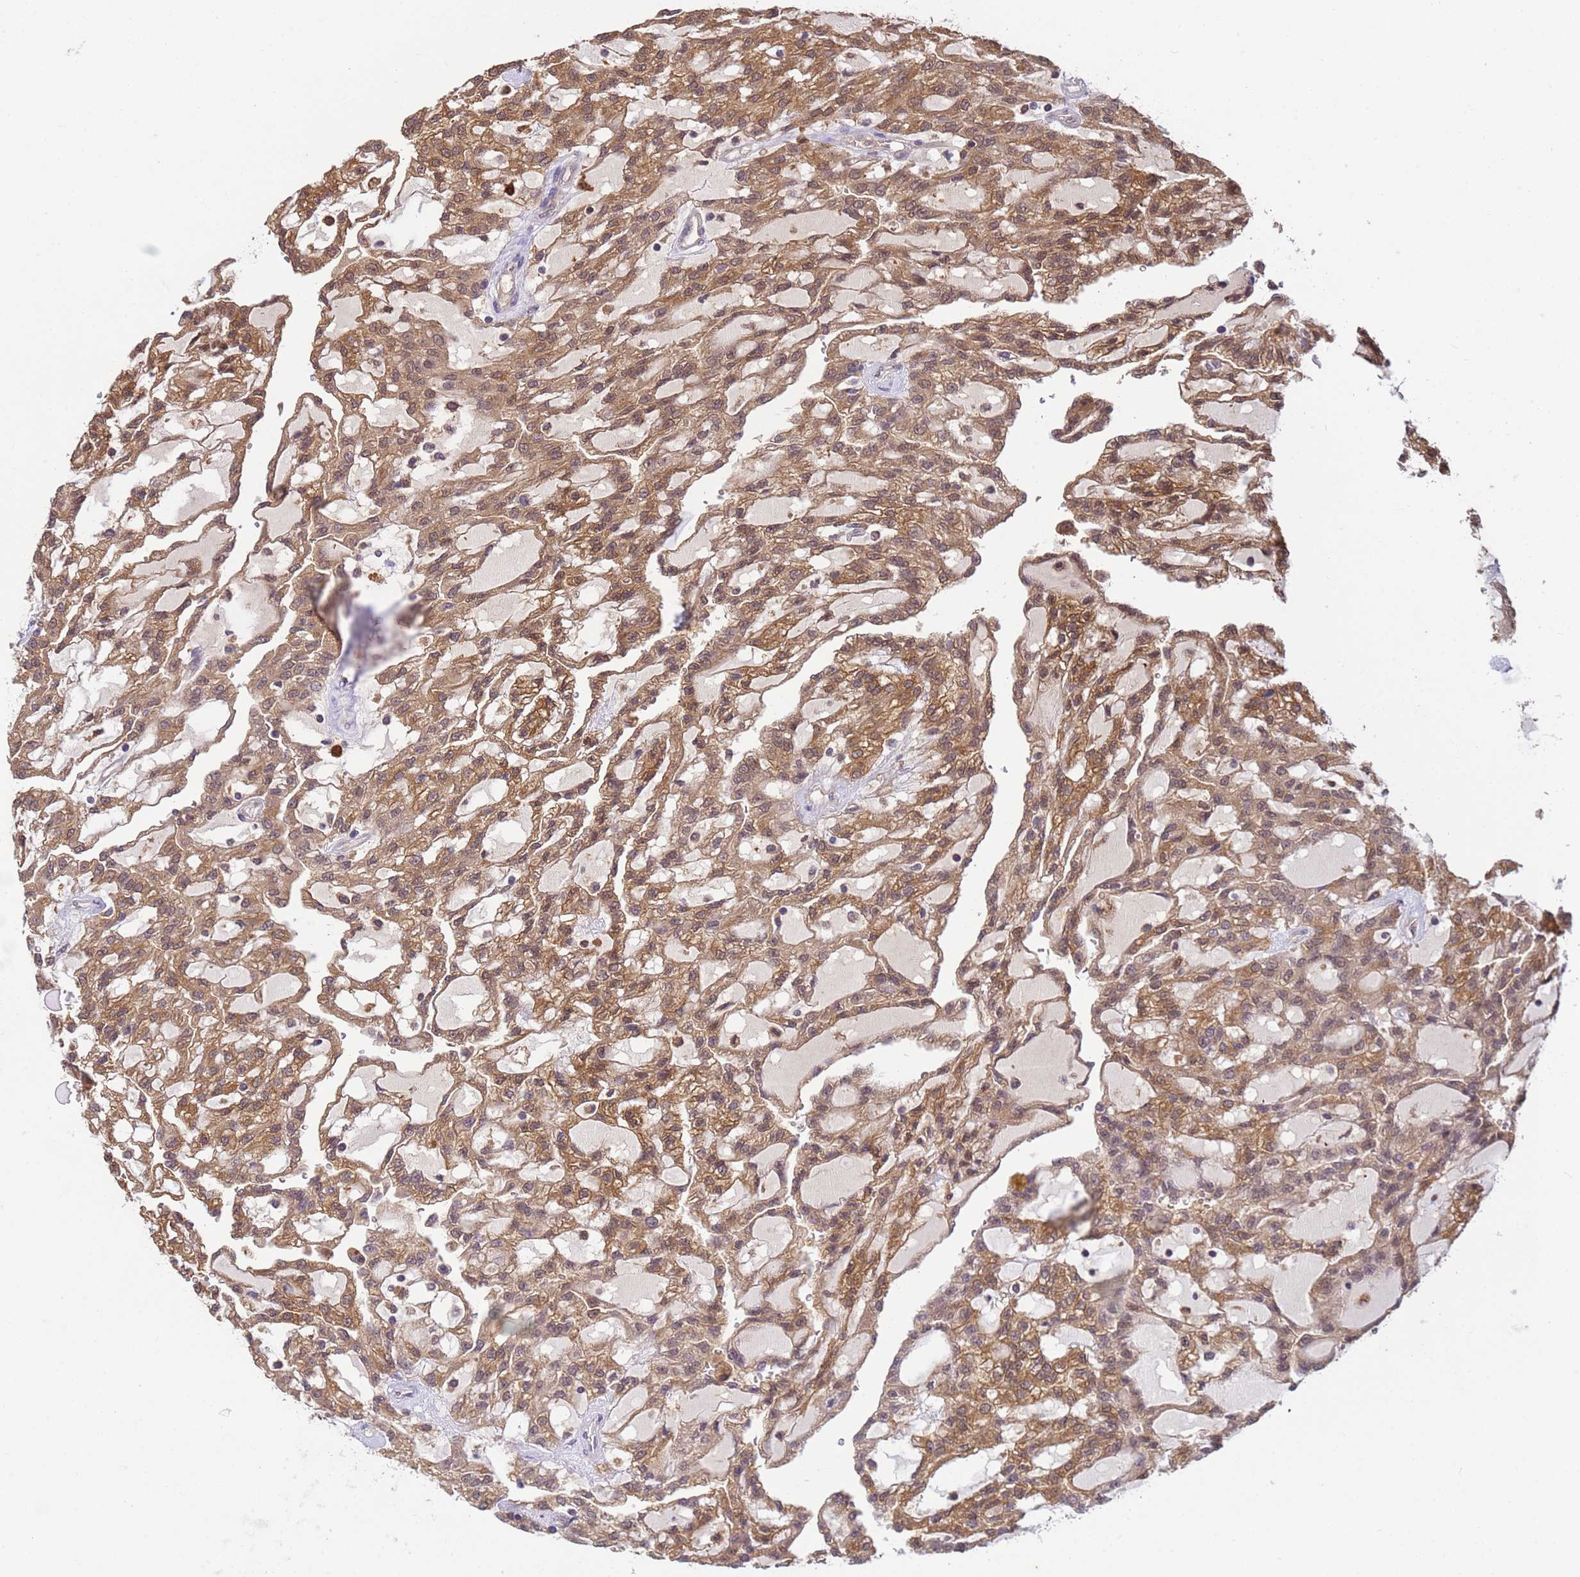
{"staining": {"intensity": "moderate", "quantity": ">75%", "location": "cytoplasmic/membranous,nuclear"}, "tissue": "renal cancer", "cell_type": "Tumor cells", "image_type": "cancer", "snomed": [{"axis": "morphology", "description": "Adenocarcinoma, NOS"}, {"axis": "topography", "description": "Kidney"}], "caption": "Brown immunohistochemical staining in adenocarcinoma (renal) reveals moderate cytoplasmic/membranous and nuclear positivity in approximately >75% of tumor cells. (DAB (3,3'-diaminobenzidine) IHC, brown staining for protein, blue staining for nuclei).", "gene": "NPEPPS", "patient": {"sex": "male", "age": 63}}